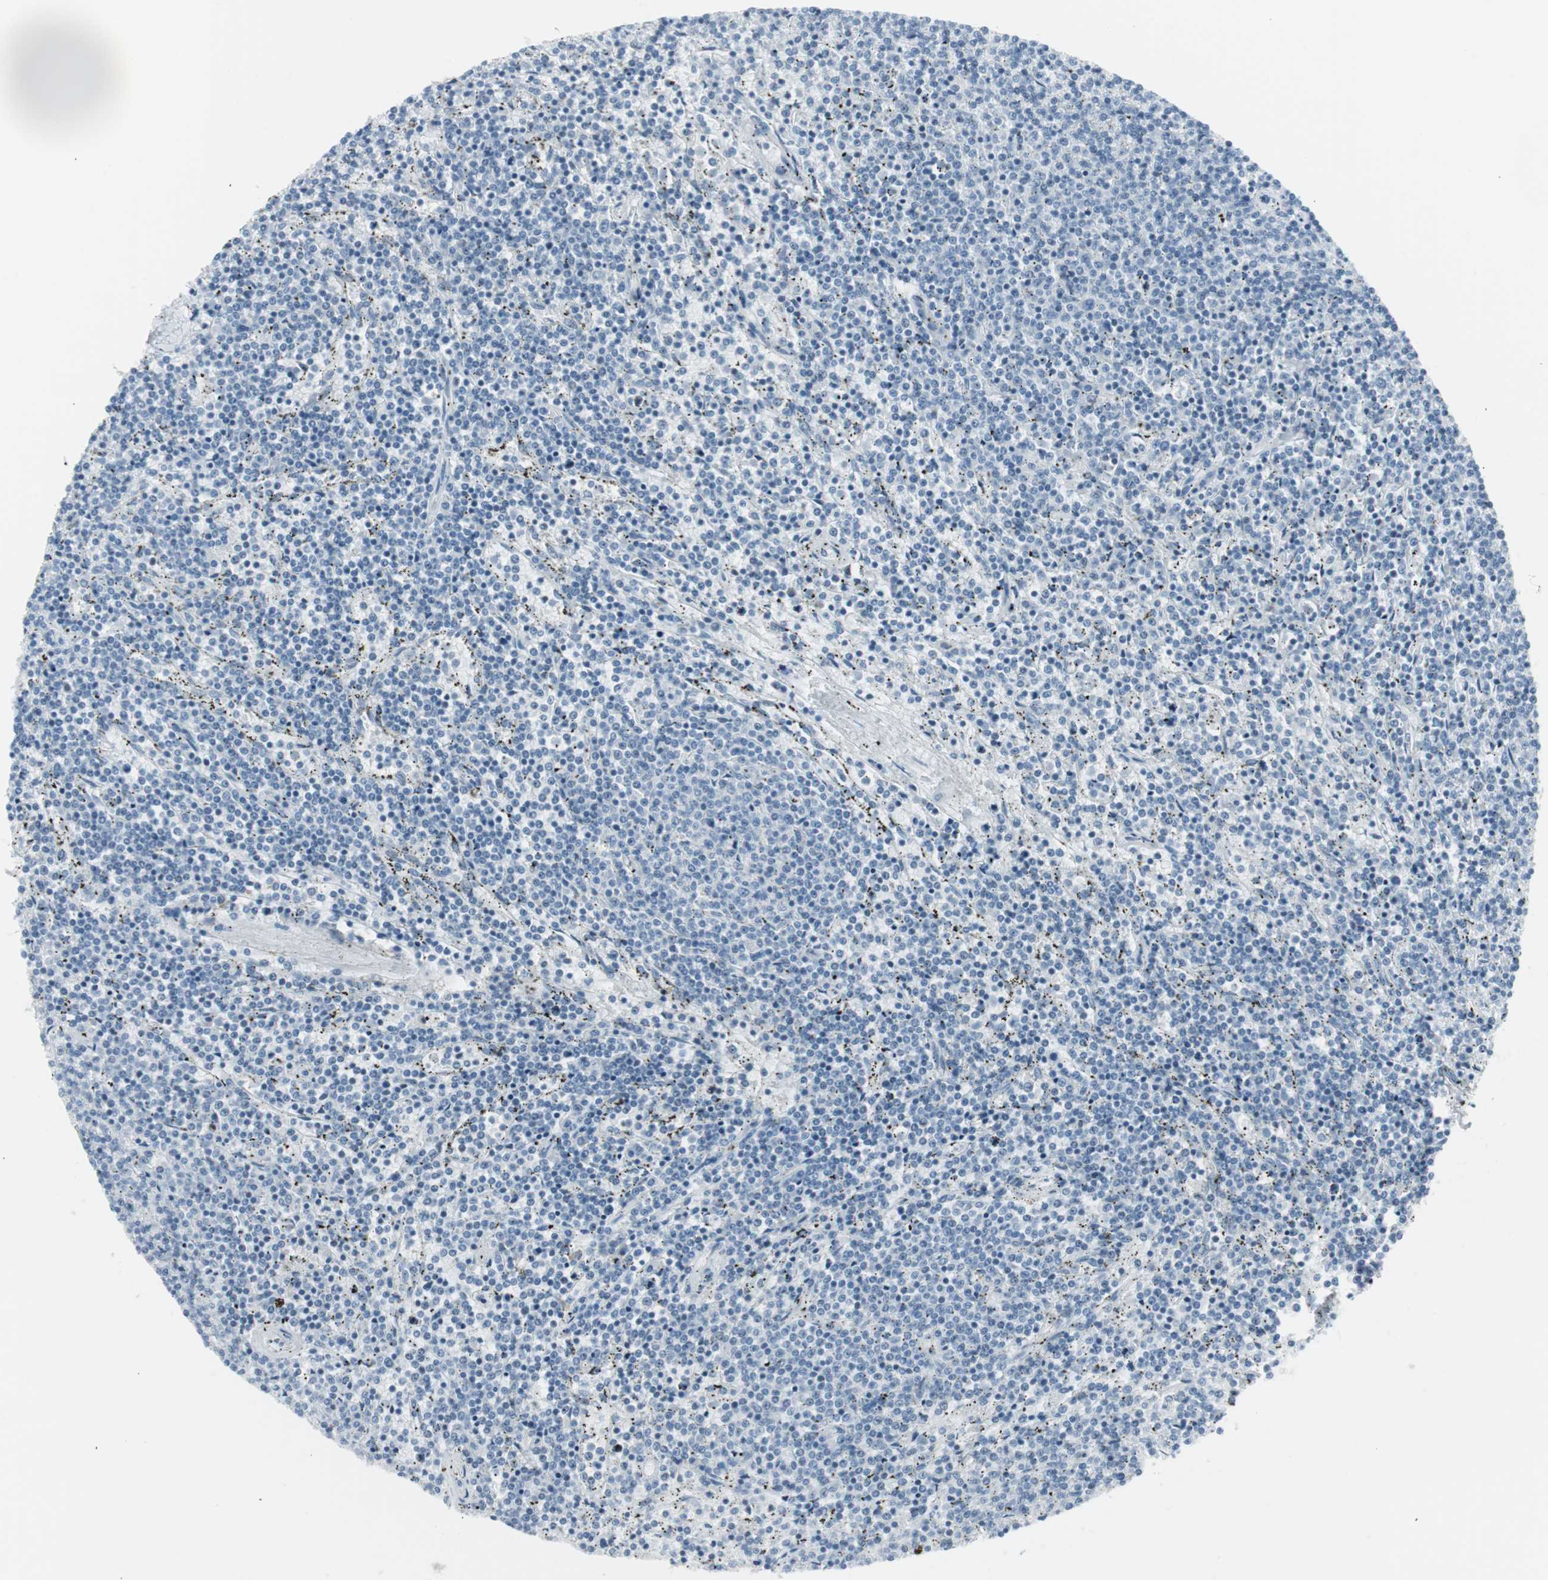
{"staining": {"intensity": "negative", "quantity": "none", "location": "none"}, "tissue": "lymphoma", "cell_type": "Tumor cells", "image_type": "cancer", "snomed": [{"axis": "morphology", "description": "Malignant lymphoma, non-Hodgkin's type, Low grade"}, {"axis": "topography", "description": "Spleen"}], "caption": "IHC histopathology image of human lymphoma stained for a protein (brown), which reveals no staining in tumor cells.", "gene": "AGR2", "patient": {"sex": "female", "age": 50}}